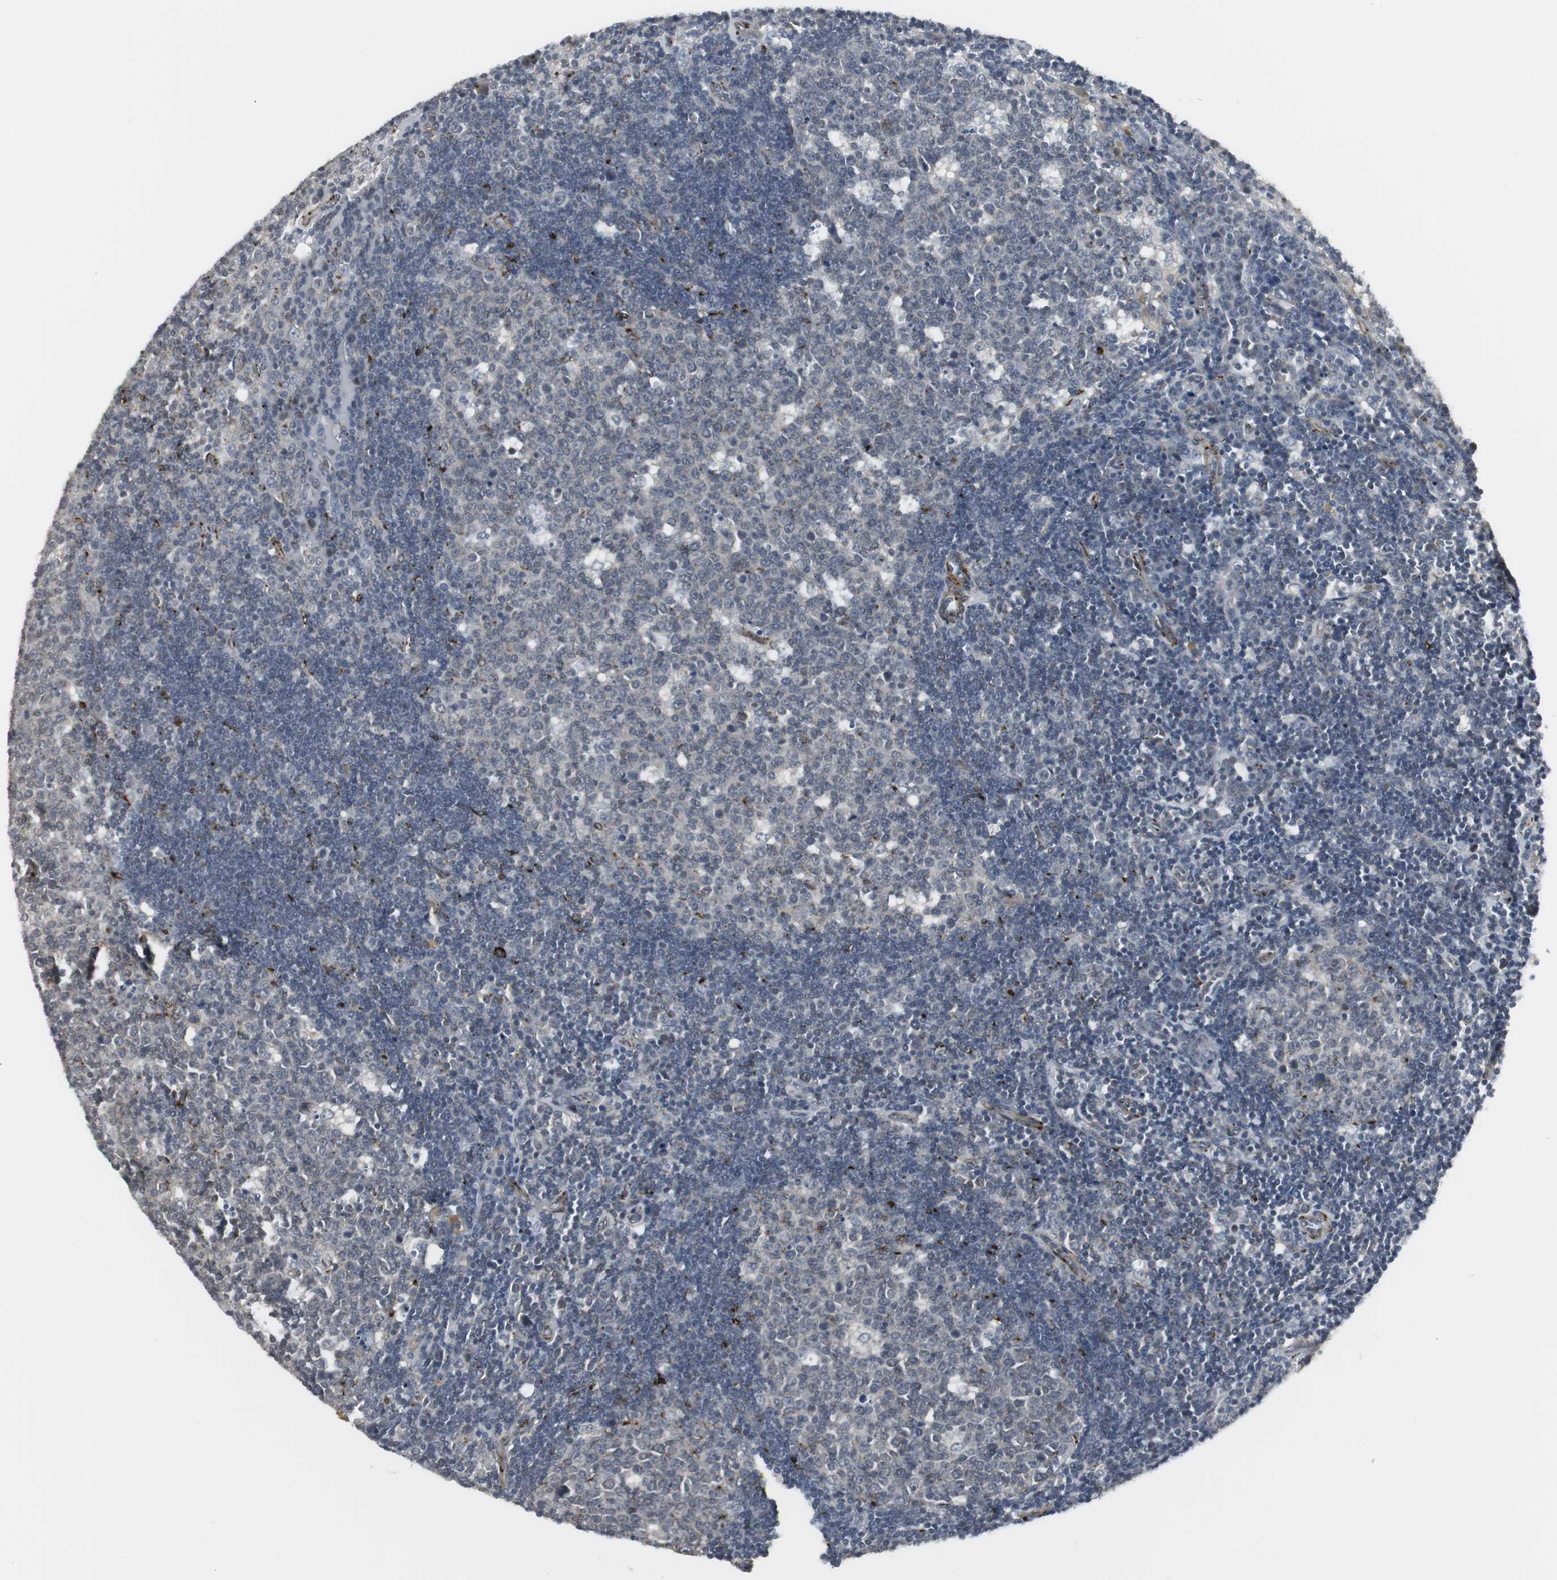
{"staining": {"intensity": "moderate", "quantity": "<25%", "location": "cytoplasmic/membranous"}, "tissue": "lymph node", "cell_type": "Germinal center cells", "image_type": "normal", "snomed": [{"axis": "morphology", "description": "Normal tissue, NOS"}, {"axis": "topography", "description": "Lymph node"}, {"axis": "topography", "description": "Salivary gland"}], "caption": "A low amount of moderate cytoplasmic/membranous positivity is present in about <25% of germinal center cells in benign lymph node.", "gene": "SCYL3", "patient": {"sex": "male", "age": 8}}